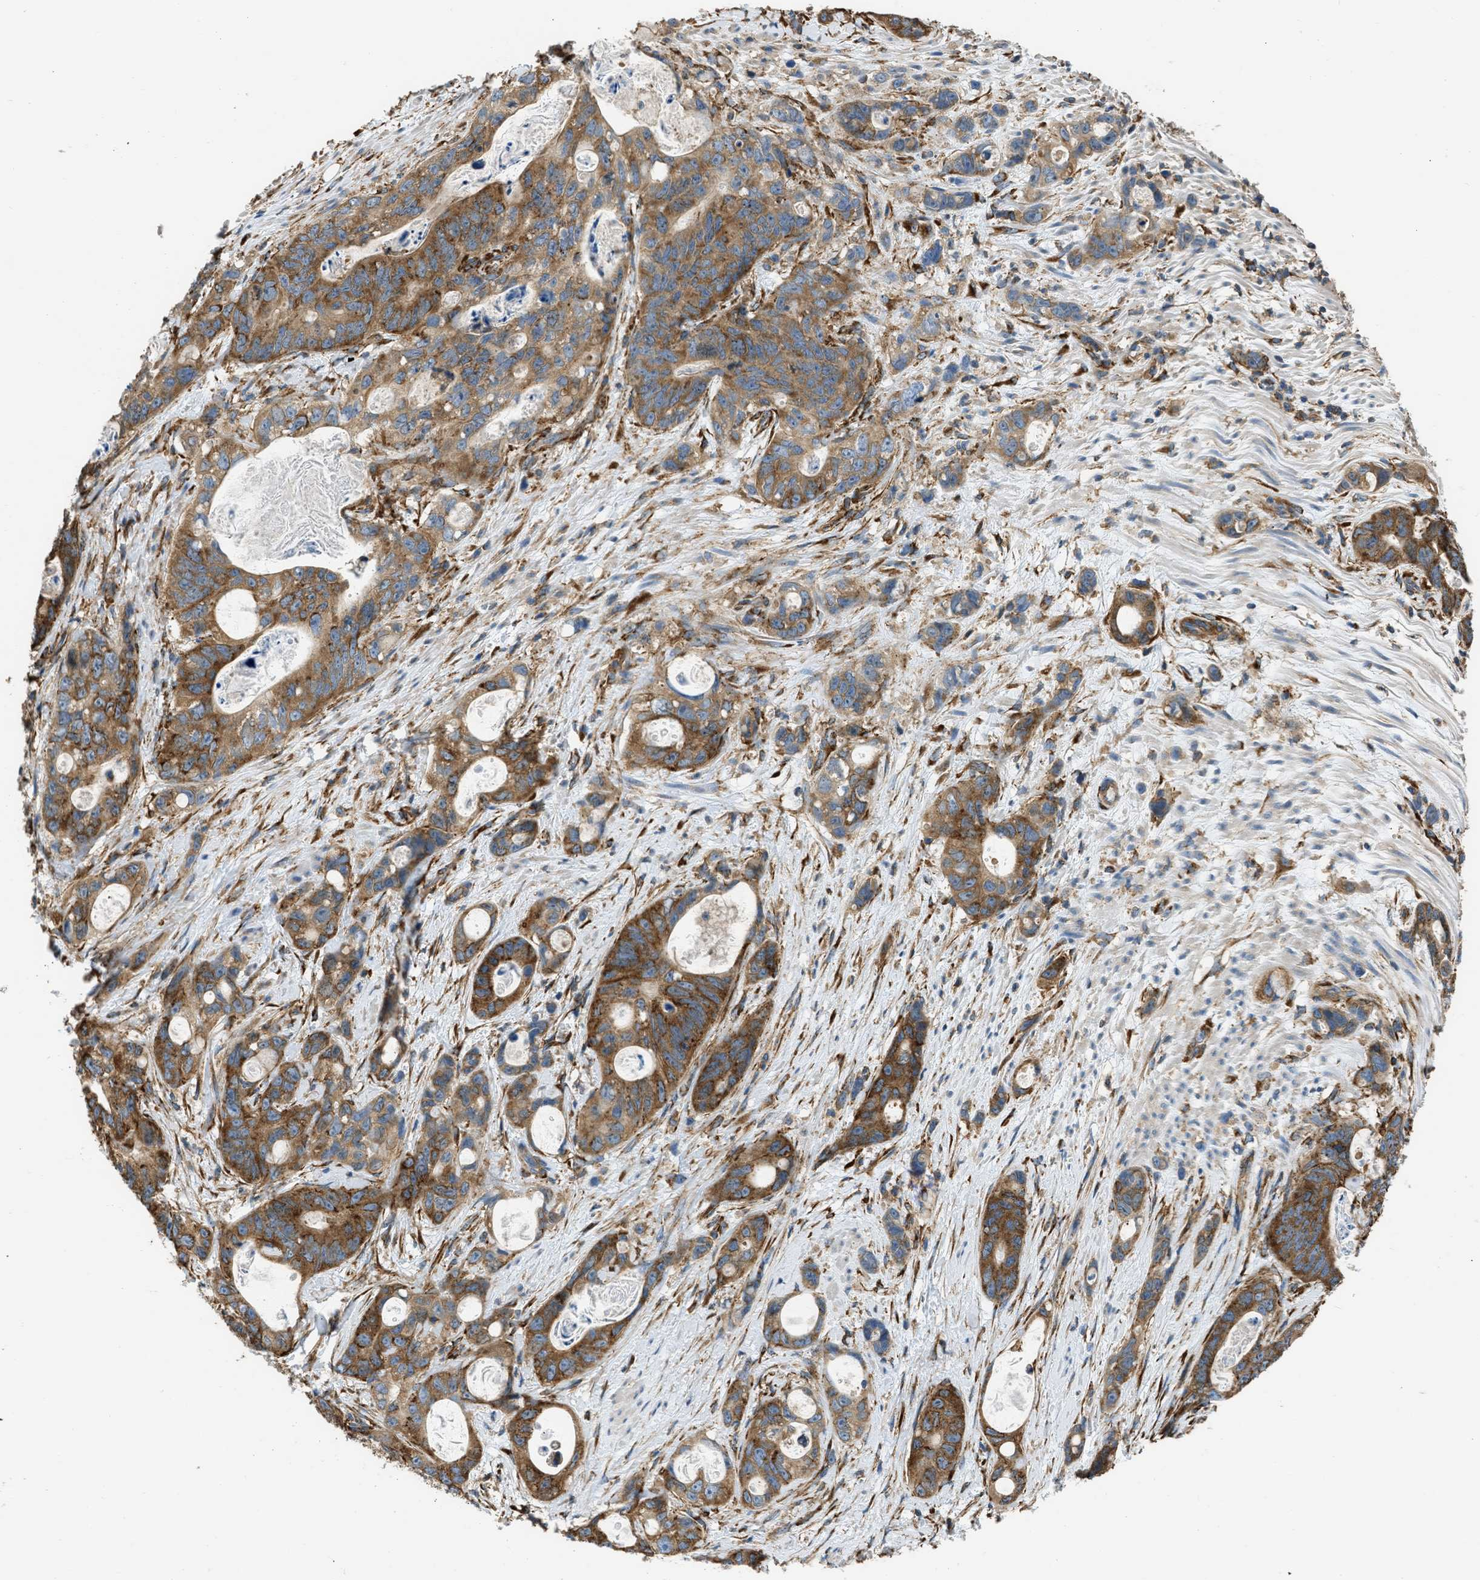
{"staining": {"intensity": "moderate", "quantity": ">75%", "location": "cytoplasmic/membranous"}, "tissue": "stomach cancer", "cell_type": "Tumor cells", "image_type": "cancer", "snomed": [{"axis": "morphology", "description": "Normal tissue, NOS"}, {"axis": "morphology", "description": "Adenocarcinoma, NOS"}, {"axis": "topography", "description": "Stomach"}], "caption": "Immunohistochemistry photomicrograph of neoplastic tissue: human stomach cancer (adenocarcinoma) stained using immunohistochemistry reveals medium levels of moderate protein expression localized specifically in the cytoplasmic/membranous of tumor cells, appearing as a cytoplasmic/membranous brown color.", "gene": "SEPTIN2", "patient": {"sex": "female", "age": 89}}